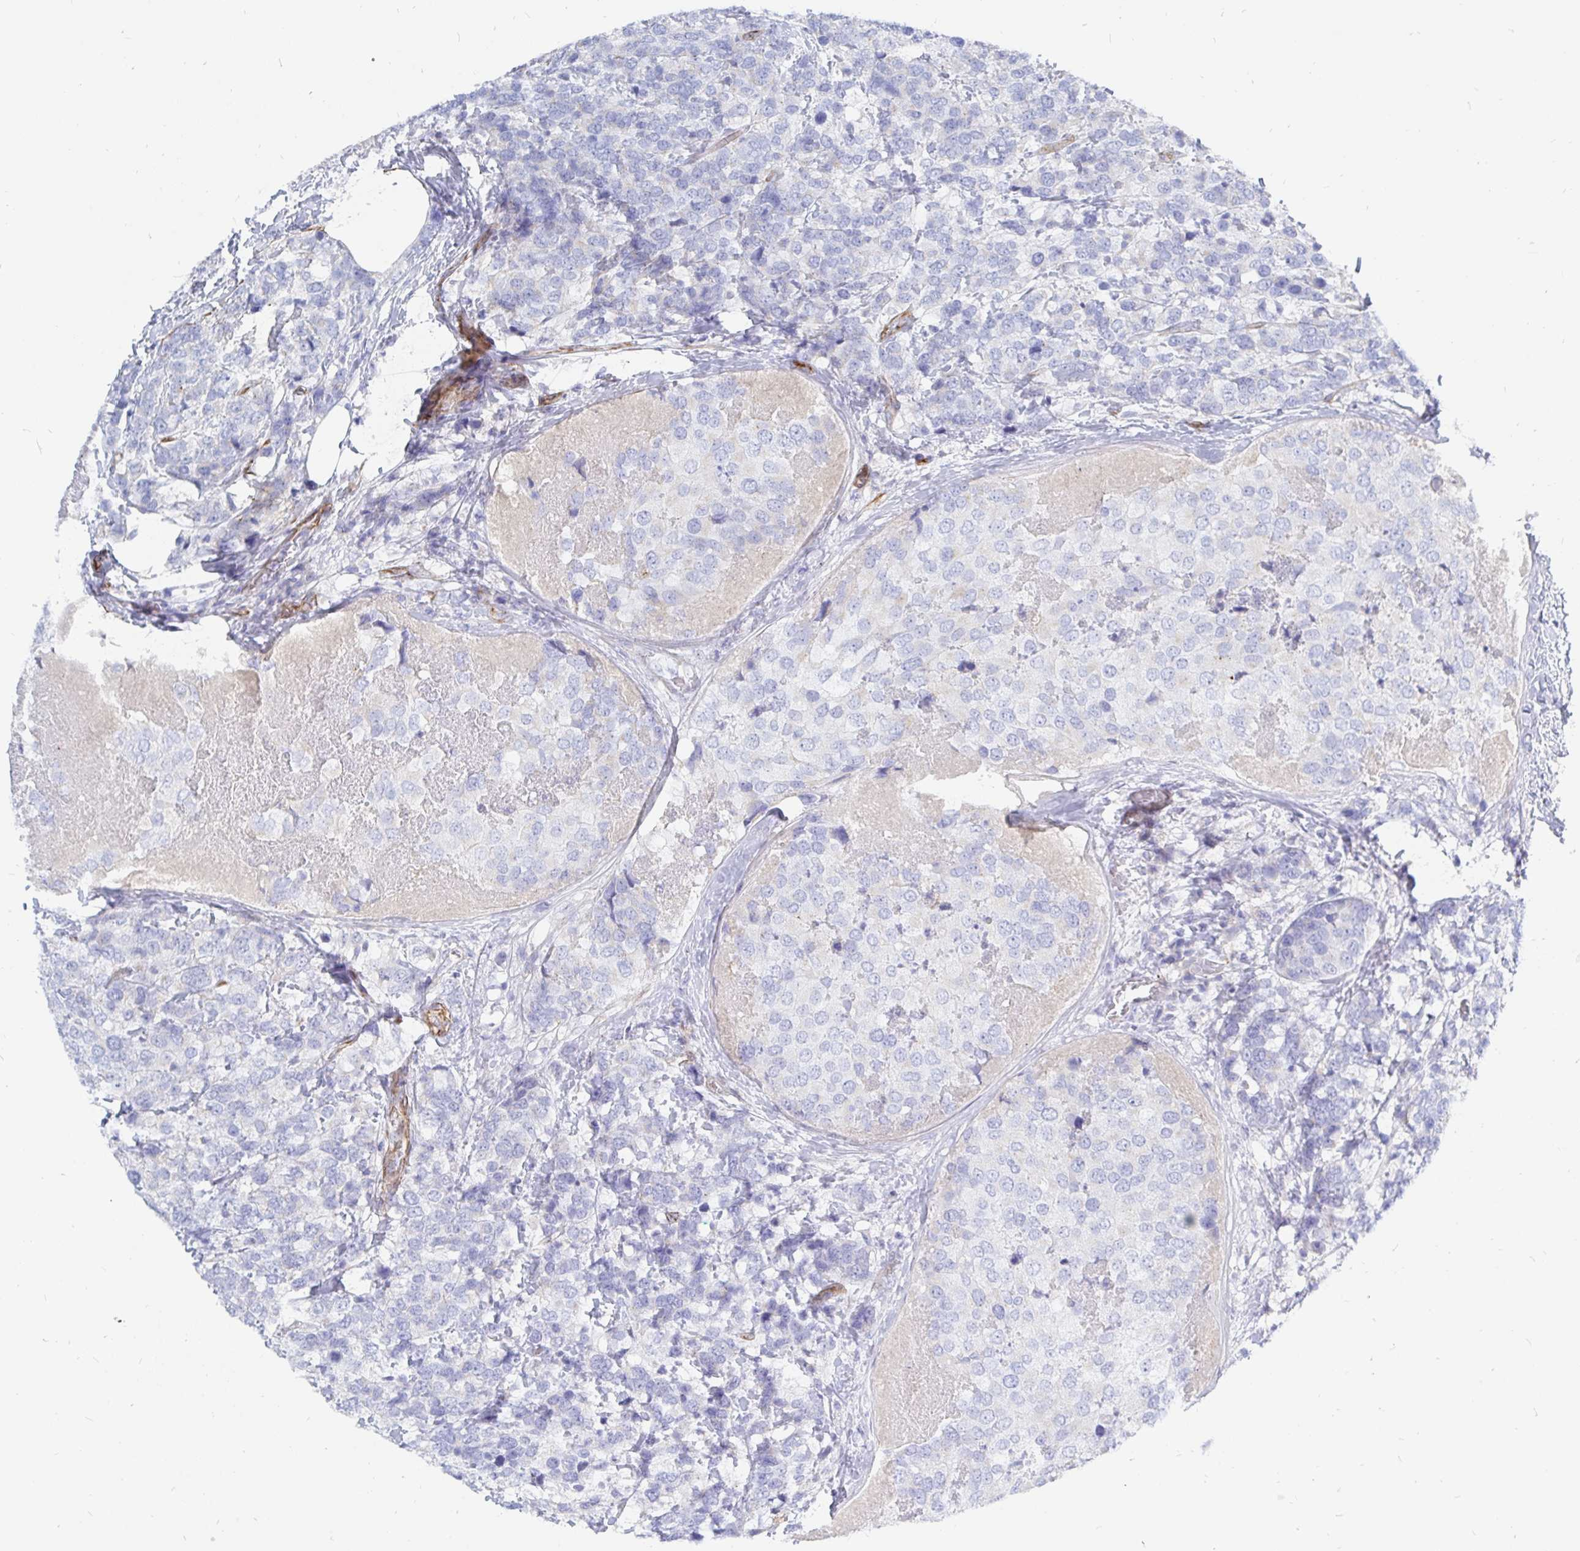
{"staining": {"intensity": "negative", "quantity": "none", "location": "none"}, "tissue": "breast cancer", "cell_type": "Tumor cells", "image_type": "cancer", "snomed": [{"axis": "morphology", "description": "Lobular carcinoma"}, {"axis": "topography", "description": "Breast"}], "caption": "Tumor cells show no significant protein expression in breast cancer (lobular carcinoma).", "gene": "COX16", "patient": {"sex": "female", "age": 59}}